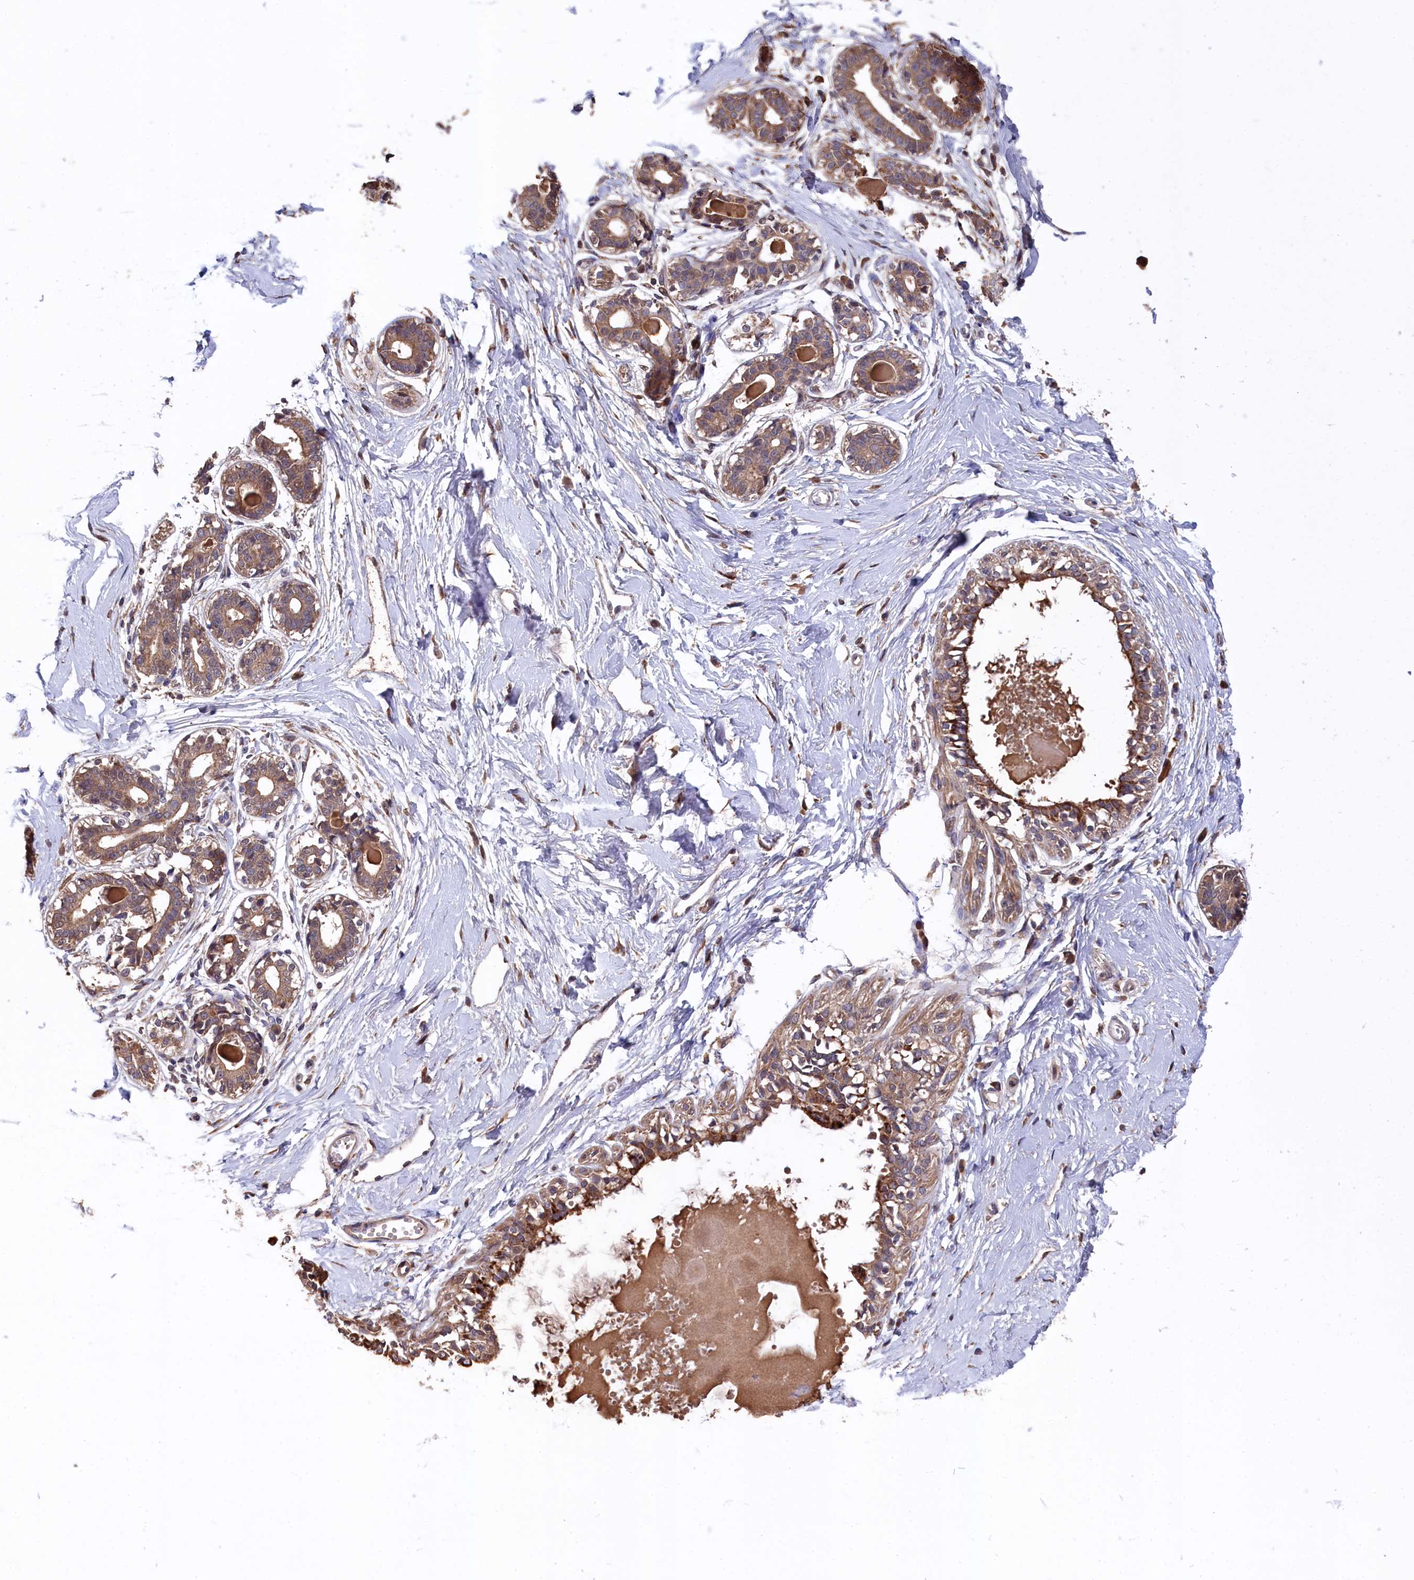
{"staining": {"intensity": "negative", "quantity": "none", "location": "none"}, "tissue": "breast", "cell_type": "Adipocytes", "image_type": "normal", "snomed": [{"axis": "morphology", "description": "Normal tissue, NOS"}, {"axis": "topography", "description": "Breast"}], "caption": "Protein analysis of normal breast exhibits no significant expression in adipocytes.", "gene": "SLC12A4", "patient": {"sex": "female", "age": 45}}